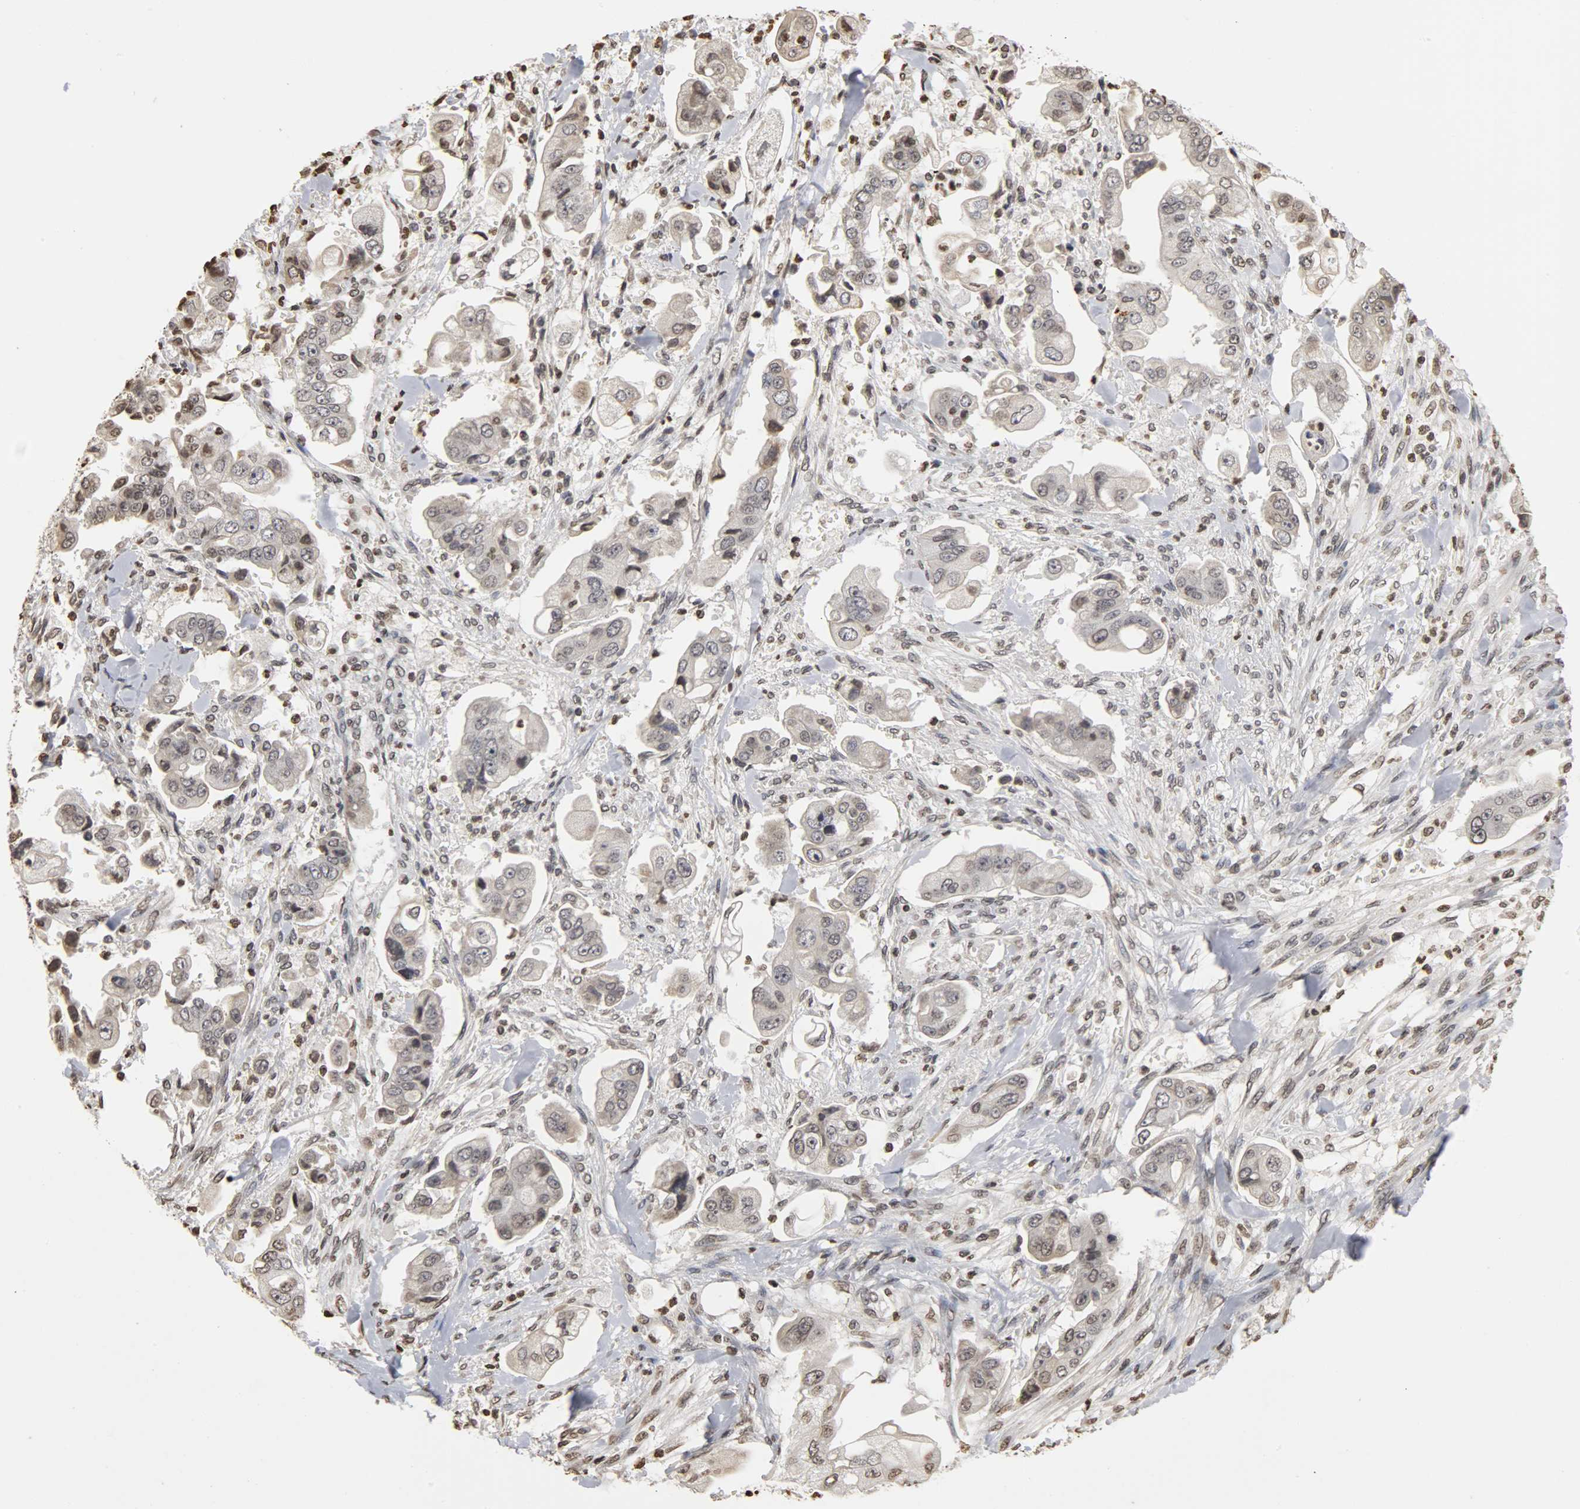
{"staining": {"intensity": "weak", "quantity": "<25%", "location": "cytoplasmic/membranous"}, "tissue": "stomach cancer", "cell_type": "Tumor cells", "image_type": "cancer", "snomed": [{"axis": "morphology", "description": "Adenocarcinoma, NOS"}, {"axis": "topography", "description": "Stomach"}], "caption": "The immunohistochemistry (IHC) micrograph has no significant expression in tumor cells of stomach adenocarcinoma tissue.", "gene": "ERCC2", "patient": {"sex": "male", "age": 62}}